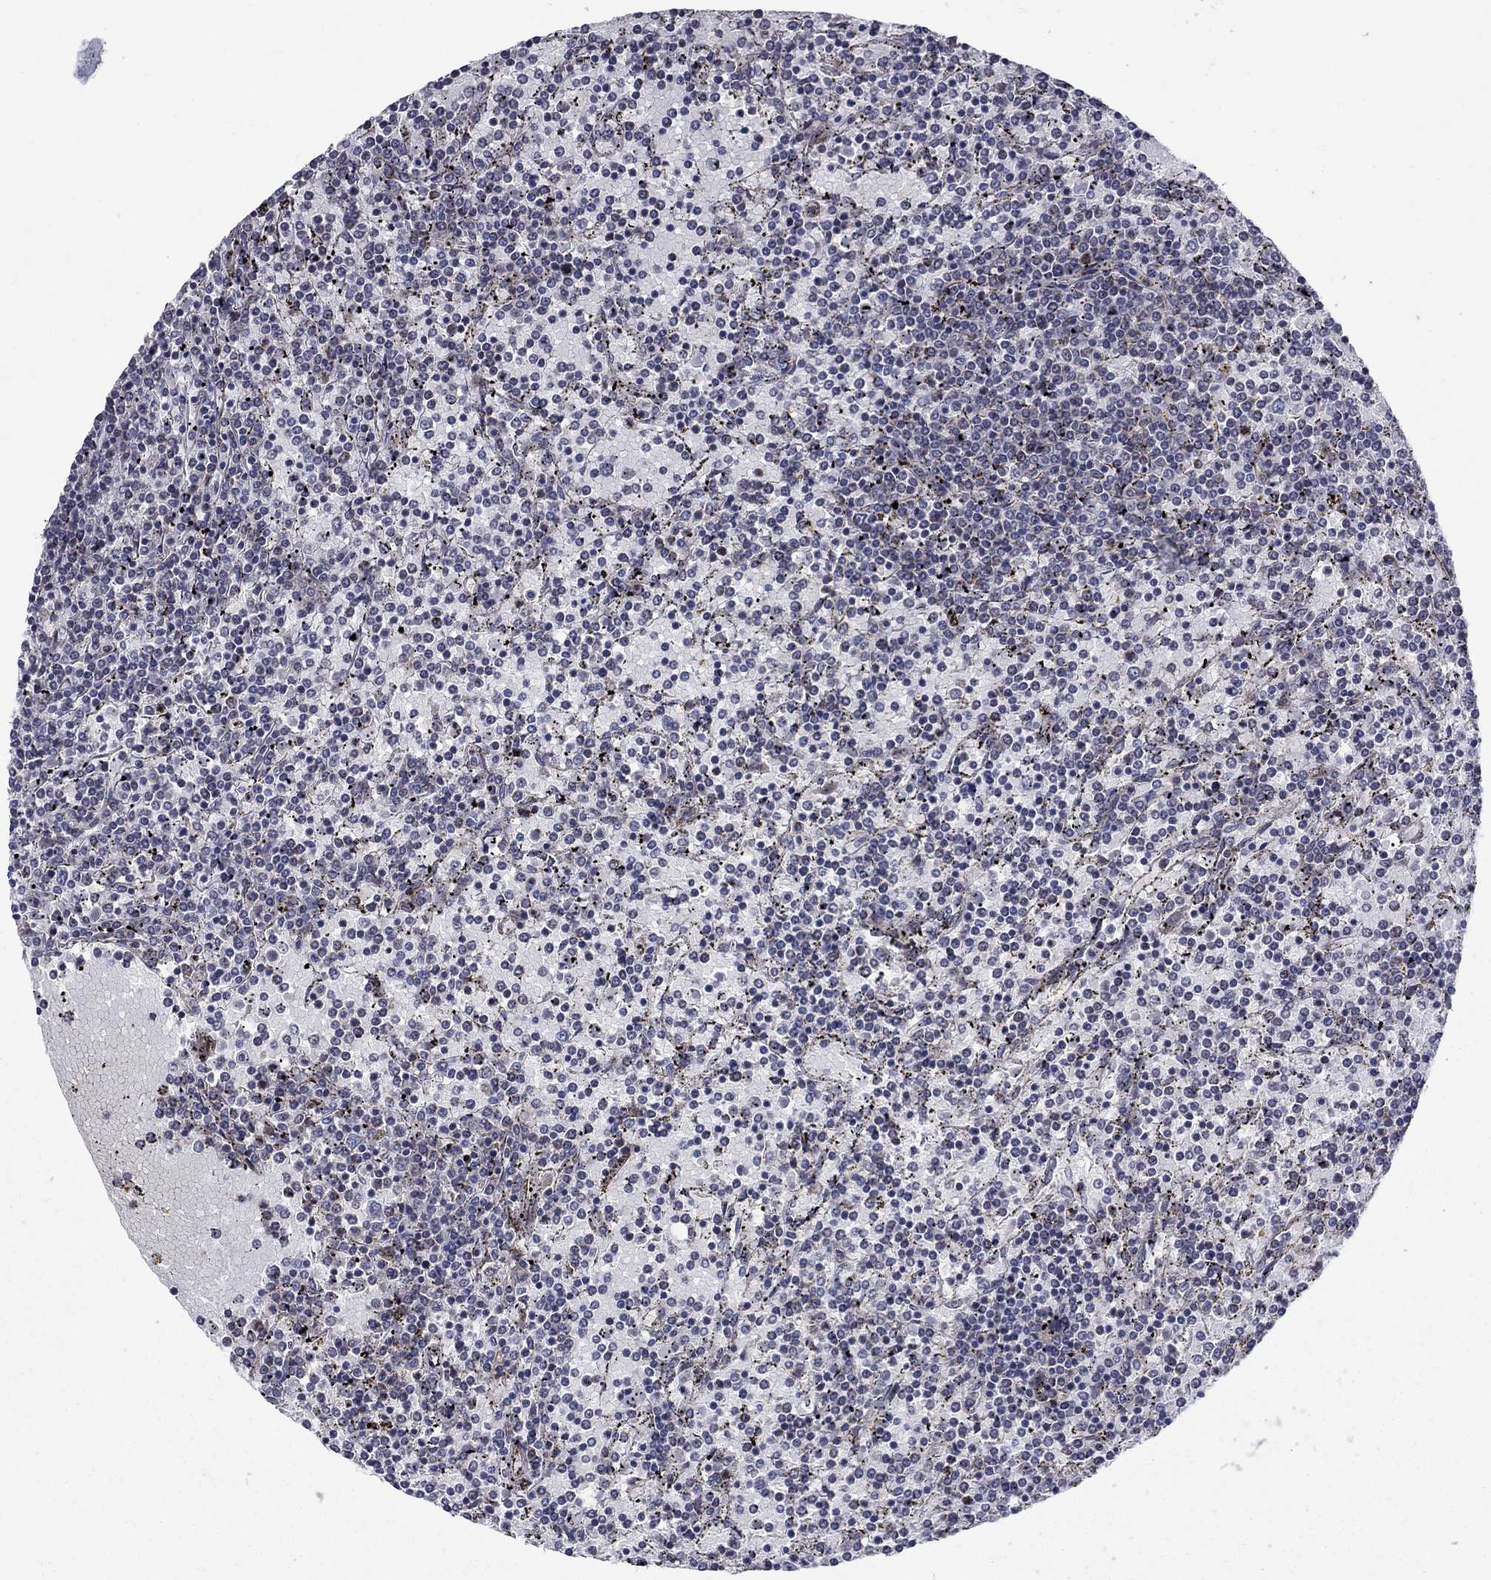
{"staining": {"intensity": "negative", "quantity": "none", "location": "none"}, "tissue": "lymphoma", "cell_type": "Tumor cells", "image_type": "cancer", "snomed": [{"axis": "morphology", "description": "Malignant lymphoma, non-Hodgkin's type, Low grade"}, {"axis": "topography", "description": "Spleen"}], "caption": "Immunohistochemistry of malignant lymphoma, non-Hodgkin's type (low-grade) demonstrates no staining in tumor cells.", "gene": "SLC7A1", "patient": {"sex": "female", "age": 77}}